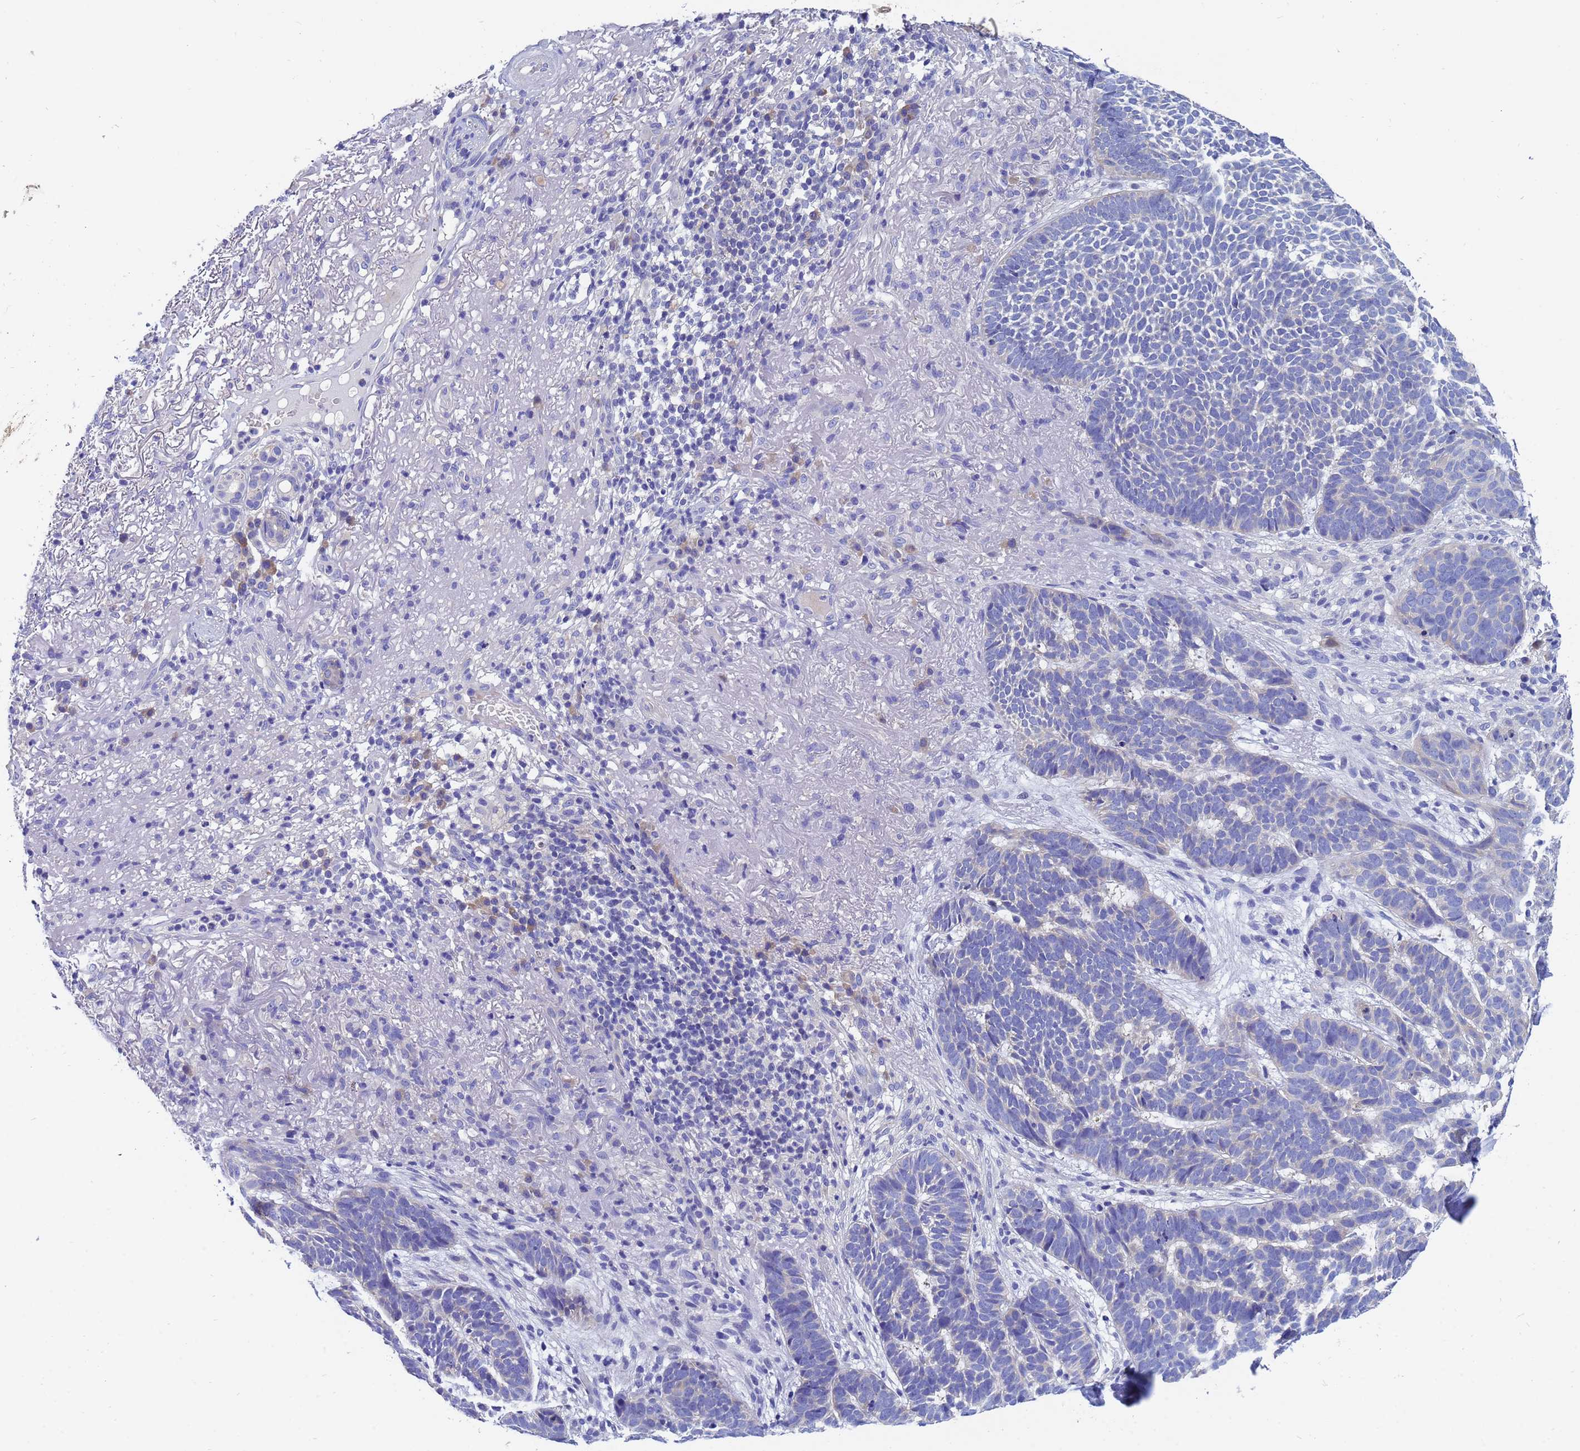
{"staining": {"intensity": "negative", "quantity": "none", "location": "none"}, "tissue": "skin cancer", "cell_type": "Tumor cells", "image_type": "cancer", "snomed": [{"axis": "morphology", "description": "Basal cell carcinoma"}, {"axis": "topography", "description": "Skin"}], "caption": "IHC photomicrograph of neoplastic tissue: basal cell carcinoma (skin) stained with DAB demonstrates no significant protein positivity in tumor cells.", "gene": "UBE2O", "patient": {"sex": "female", "age": 78}}